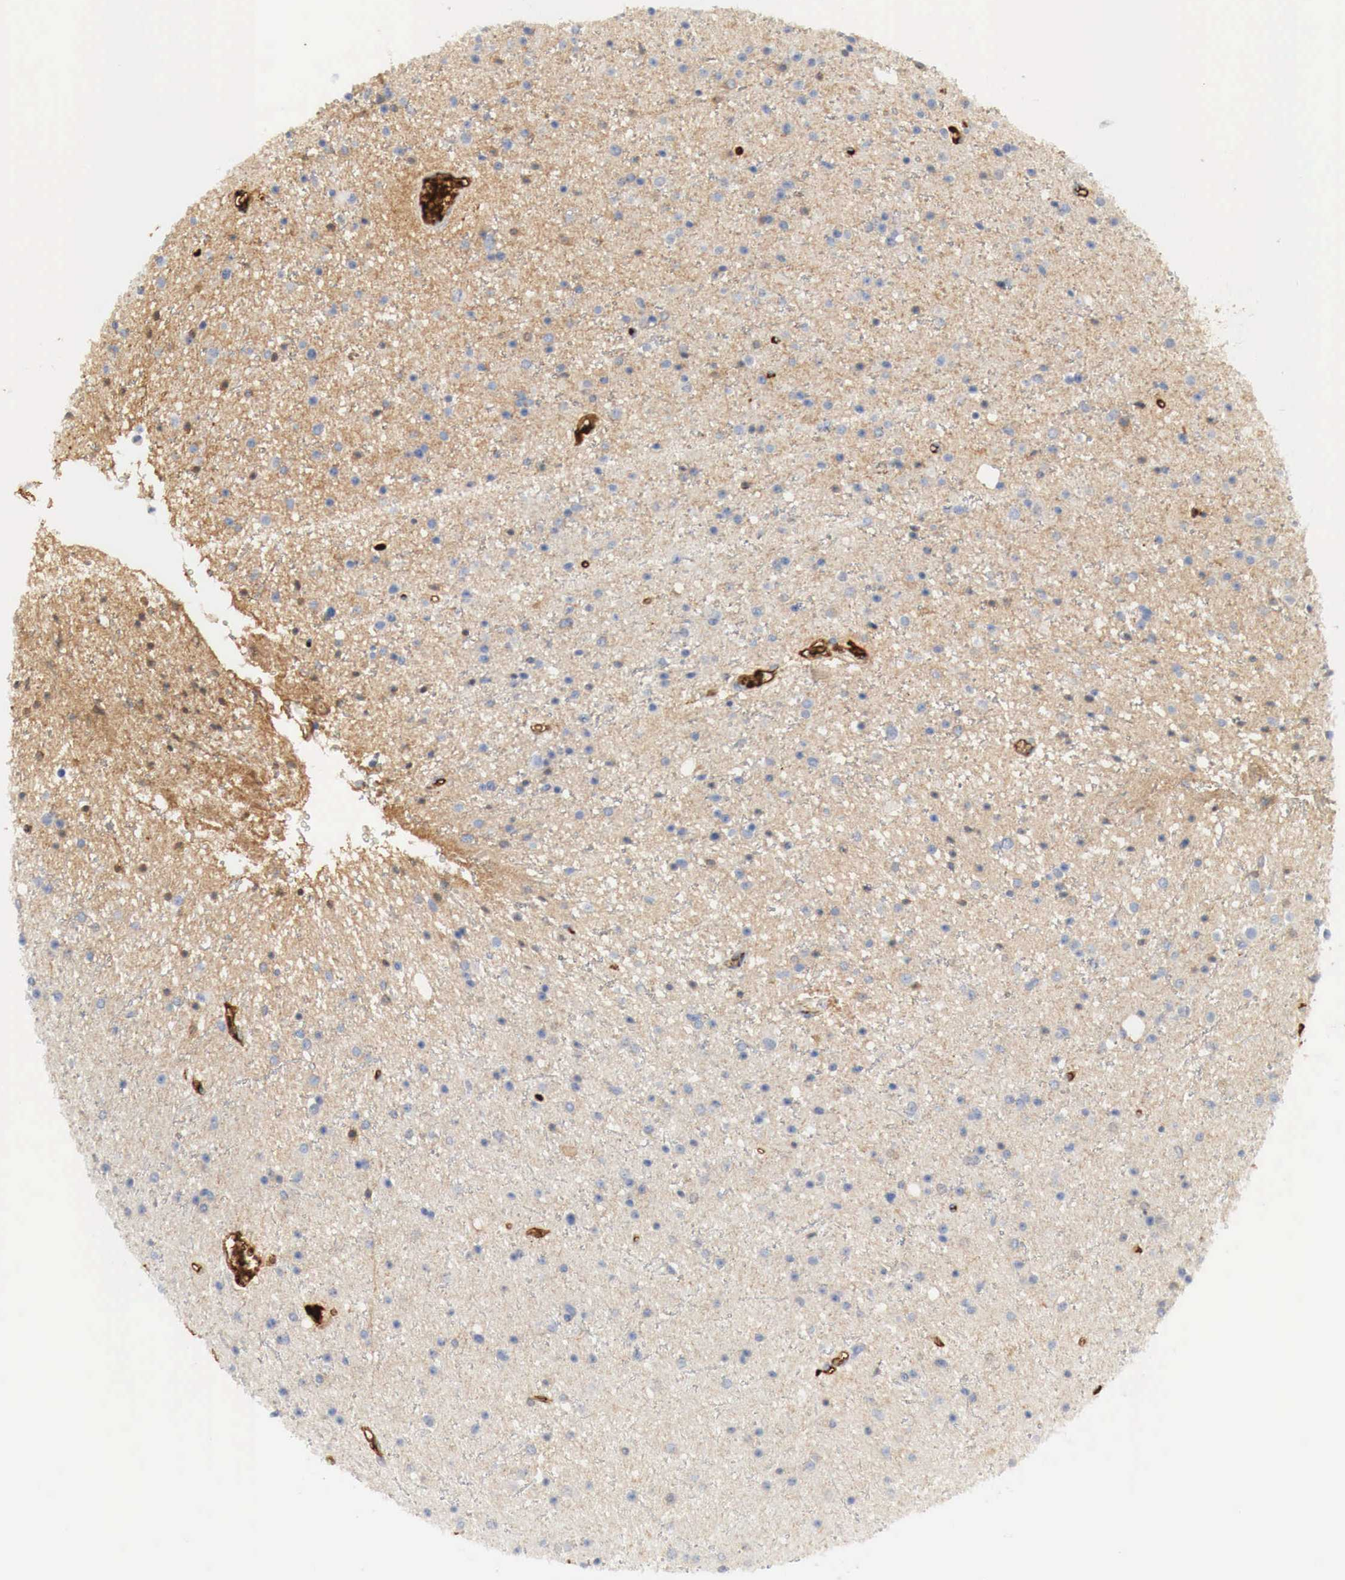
{"staining": {"intensity": "negative", "quantity": "none", "location": "none"}, "tissue": "glioma", "cell_type": "Tumor cells", "image_type": "cancer", "snomed": [{"axis": "morphology", "description": "Glioma, malignant, Low grade"}, {"axis": "topography", "description": "Brain"}], "caption": "This is an immunohistochemistry (IHC) photomicrograph of malignant glioma (low-grade). There is no staining in tumor cells.", "gene": "IGLC3", "patient": {"sex": "female", "age": 46}}